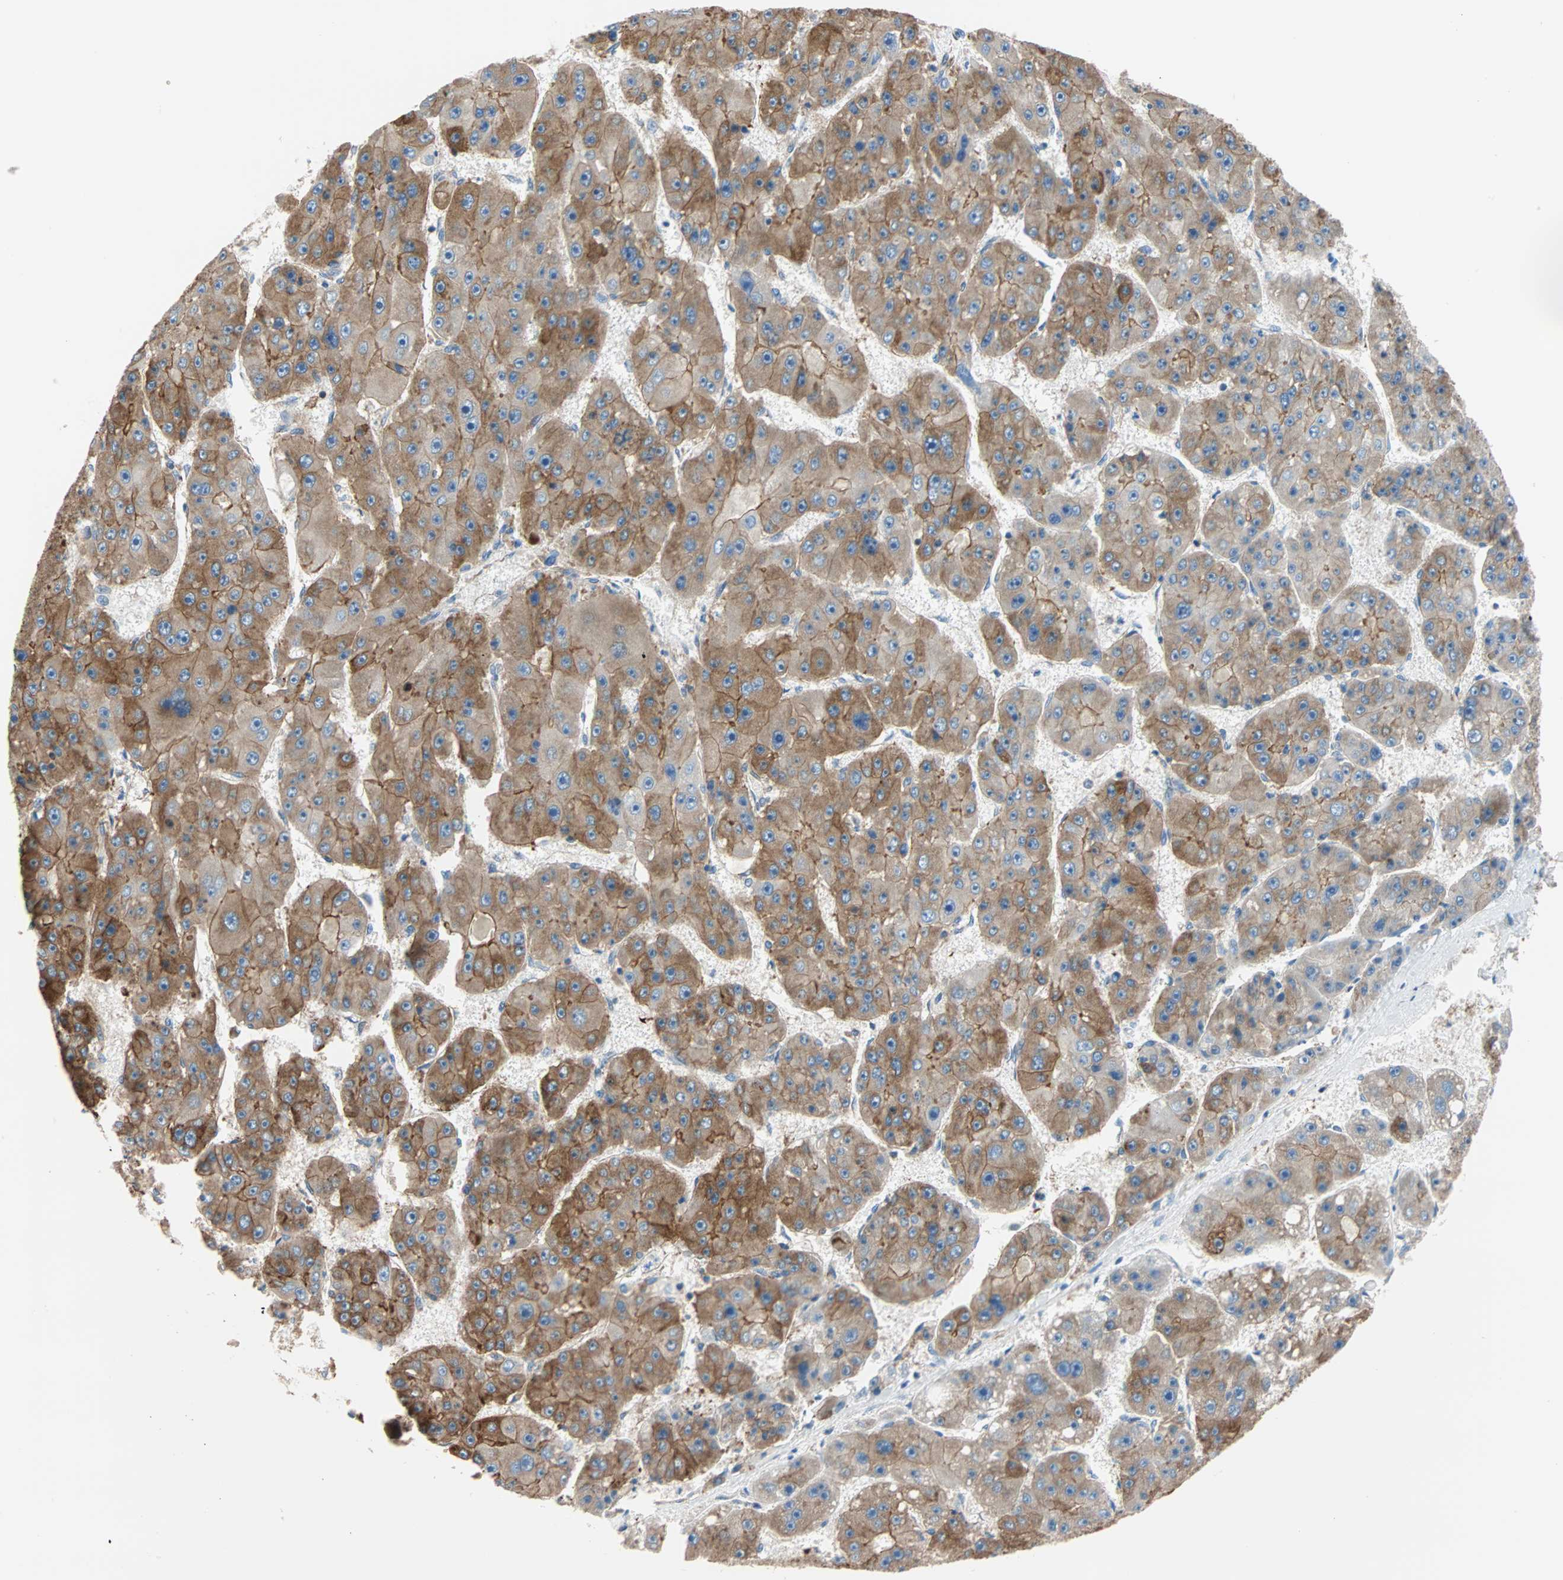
{"staining": {"intensity": "strong", "quantity": ">75%", "location": "cytoplasmic/membranous"}, "tissue": "liver cancer", "cell_type": "Tumor cells", "image_type": "cancer", "snomed": [{"axis": "morphology", "description": "Carcinoma, Hepatocellular, NOS"}, {"axis": "topography", "description": "Liver"}], "caption": "Strong cytoplasmic/membranous expression is identified in about >75% of tumor cells in liver cancer.", "gene": "EEF2", "patient": {"sex": "female", "age": 61}}